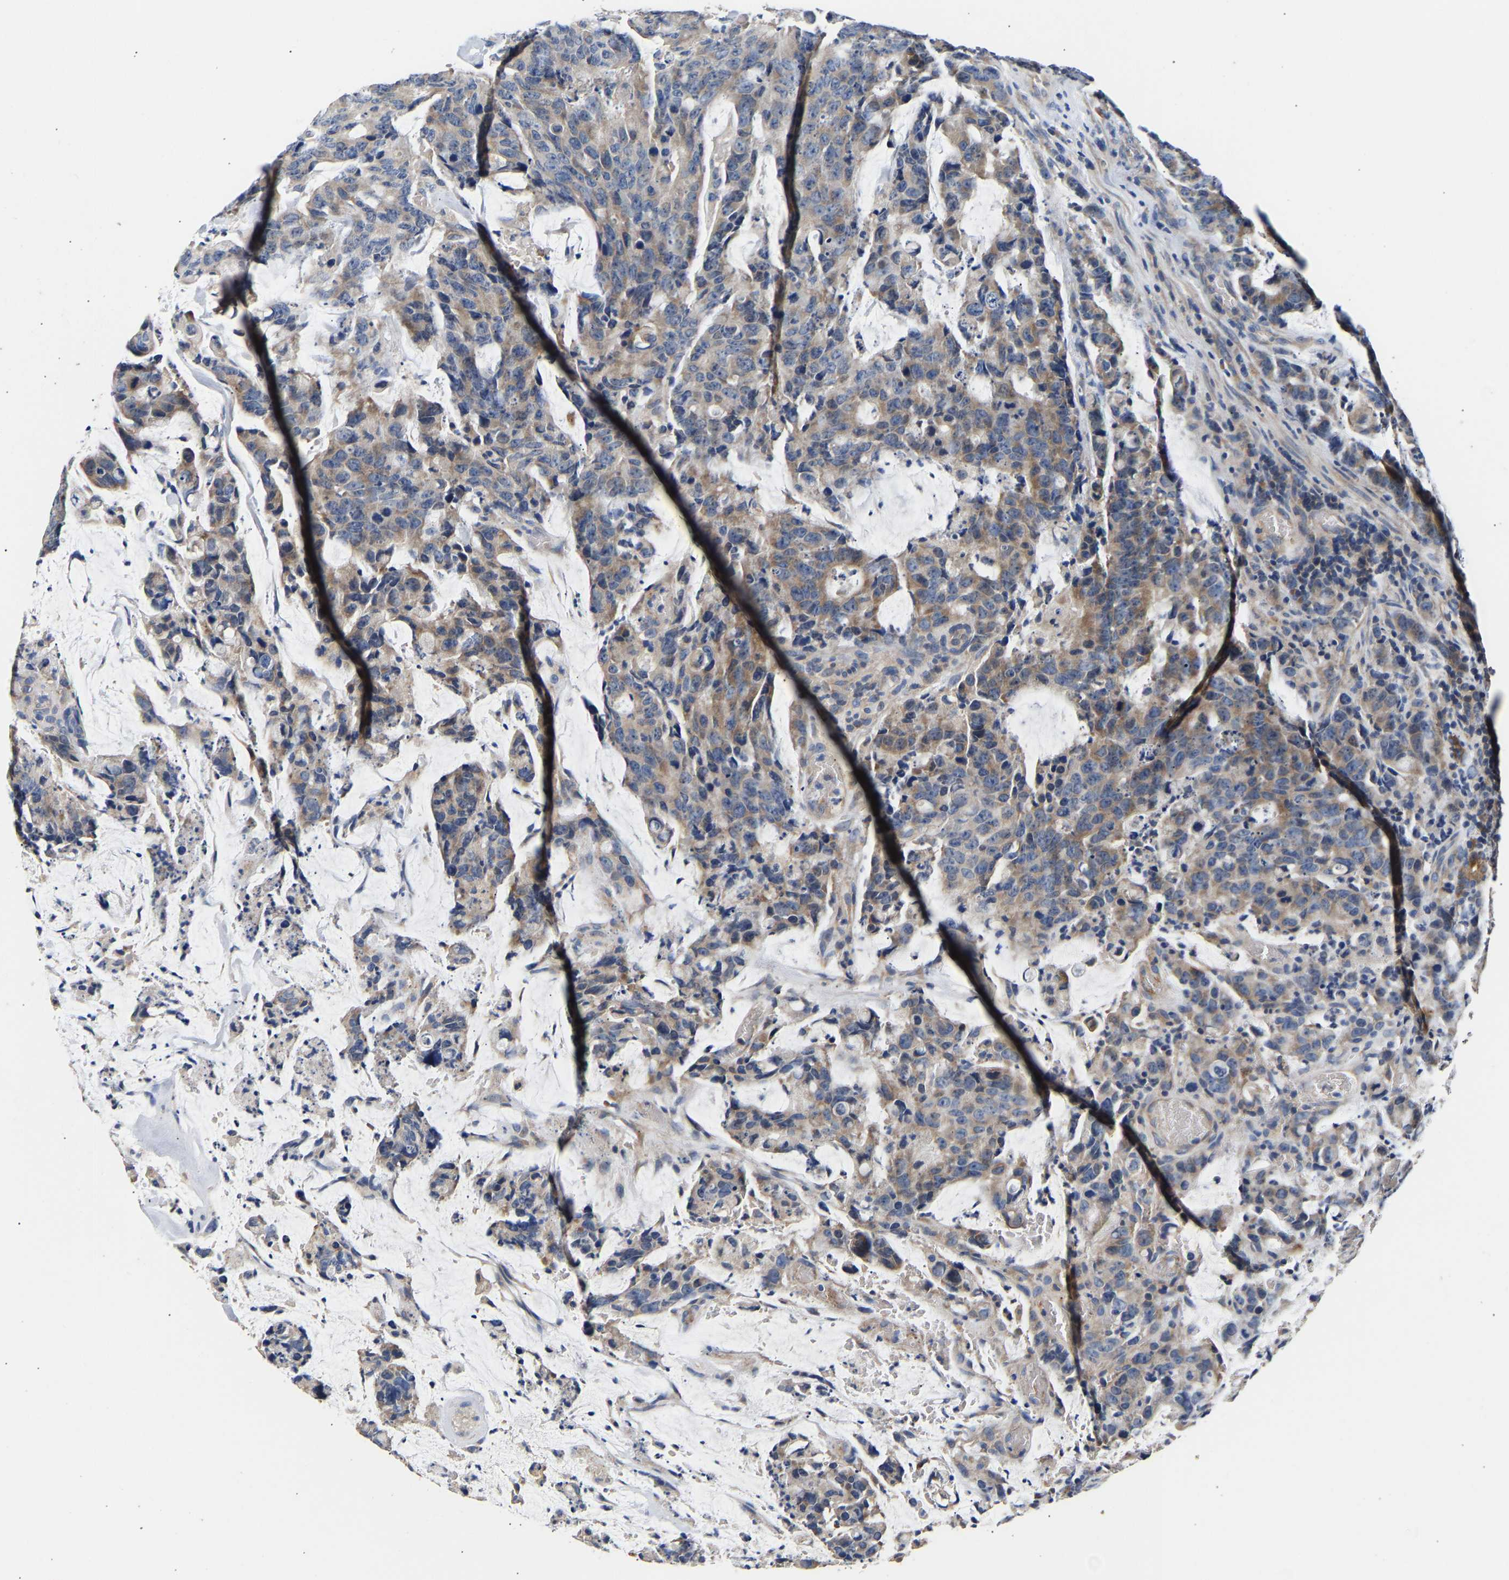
{"staining": {"intensity": "moderate", "quantity": "25%-75%", "location": "cytoplasmic/membranous"}, "tissue": "colorectal cancer", "cell_type": "Tumor cells", "image_type": "cancer", "snomed": [{"axis": "morphology", "description": "Adenocarcinoma, NOS"}, {"axis": "topography", "description": "Colon"}], "caption": "Protein analysis of colorectal adenocarcinoma tissue shows moderate cytoplasmic/membranous staining in approximately 25%-75% of tumor cells. The protein is shown in brown color, while the nuclei are stained blue.", "gene": "LRBA", "patient": {"sex": "female", "age": 86}}